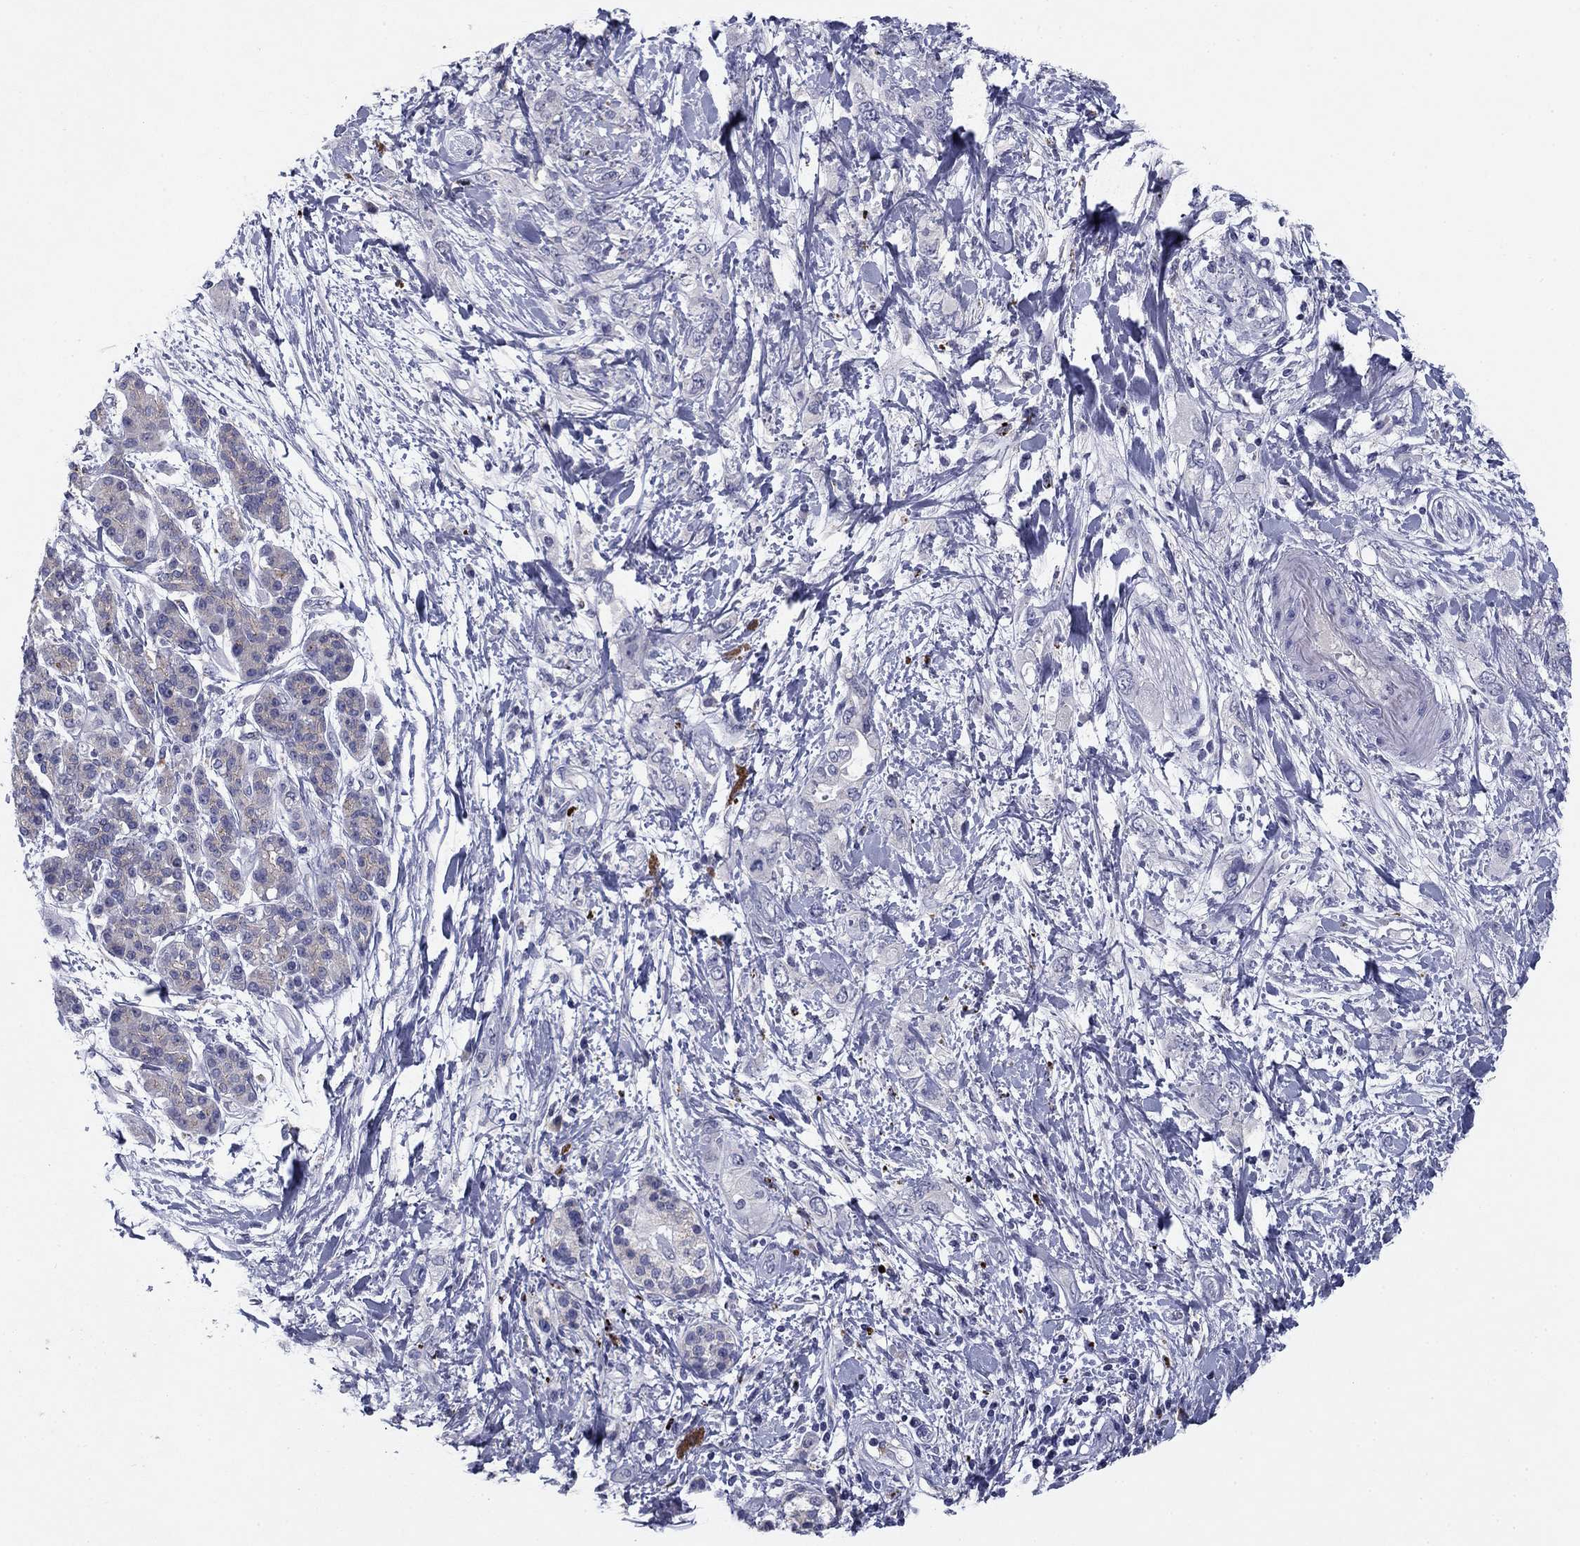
{"staining": {"intensity": "negative", "quantity": "none", "location": "none"}, "tissue": "pancreatic cancer", "cell_type": "Tumor cells", "image_type": "cancer", "snomed": [{"axis": "morphology", "description": "Adenocarcinoma, NOS"}, {"axis": "topography", "description": "Pancreas"}], "caption": "A photomicrograph of pancreatic cancer (adenocarcinoma) stained for a protein displays no brown staining in tumor cells.", "gene": "CNTNAP4", "patient": {"sex": "female", "age": 56}}